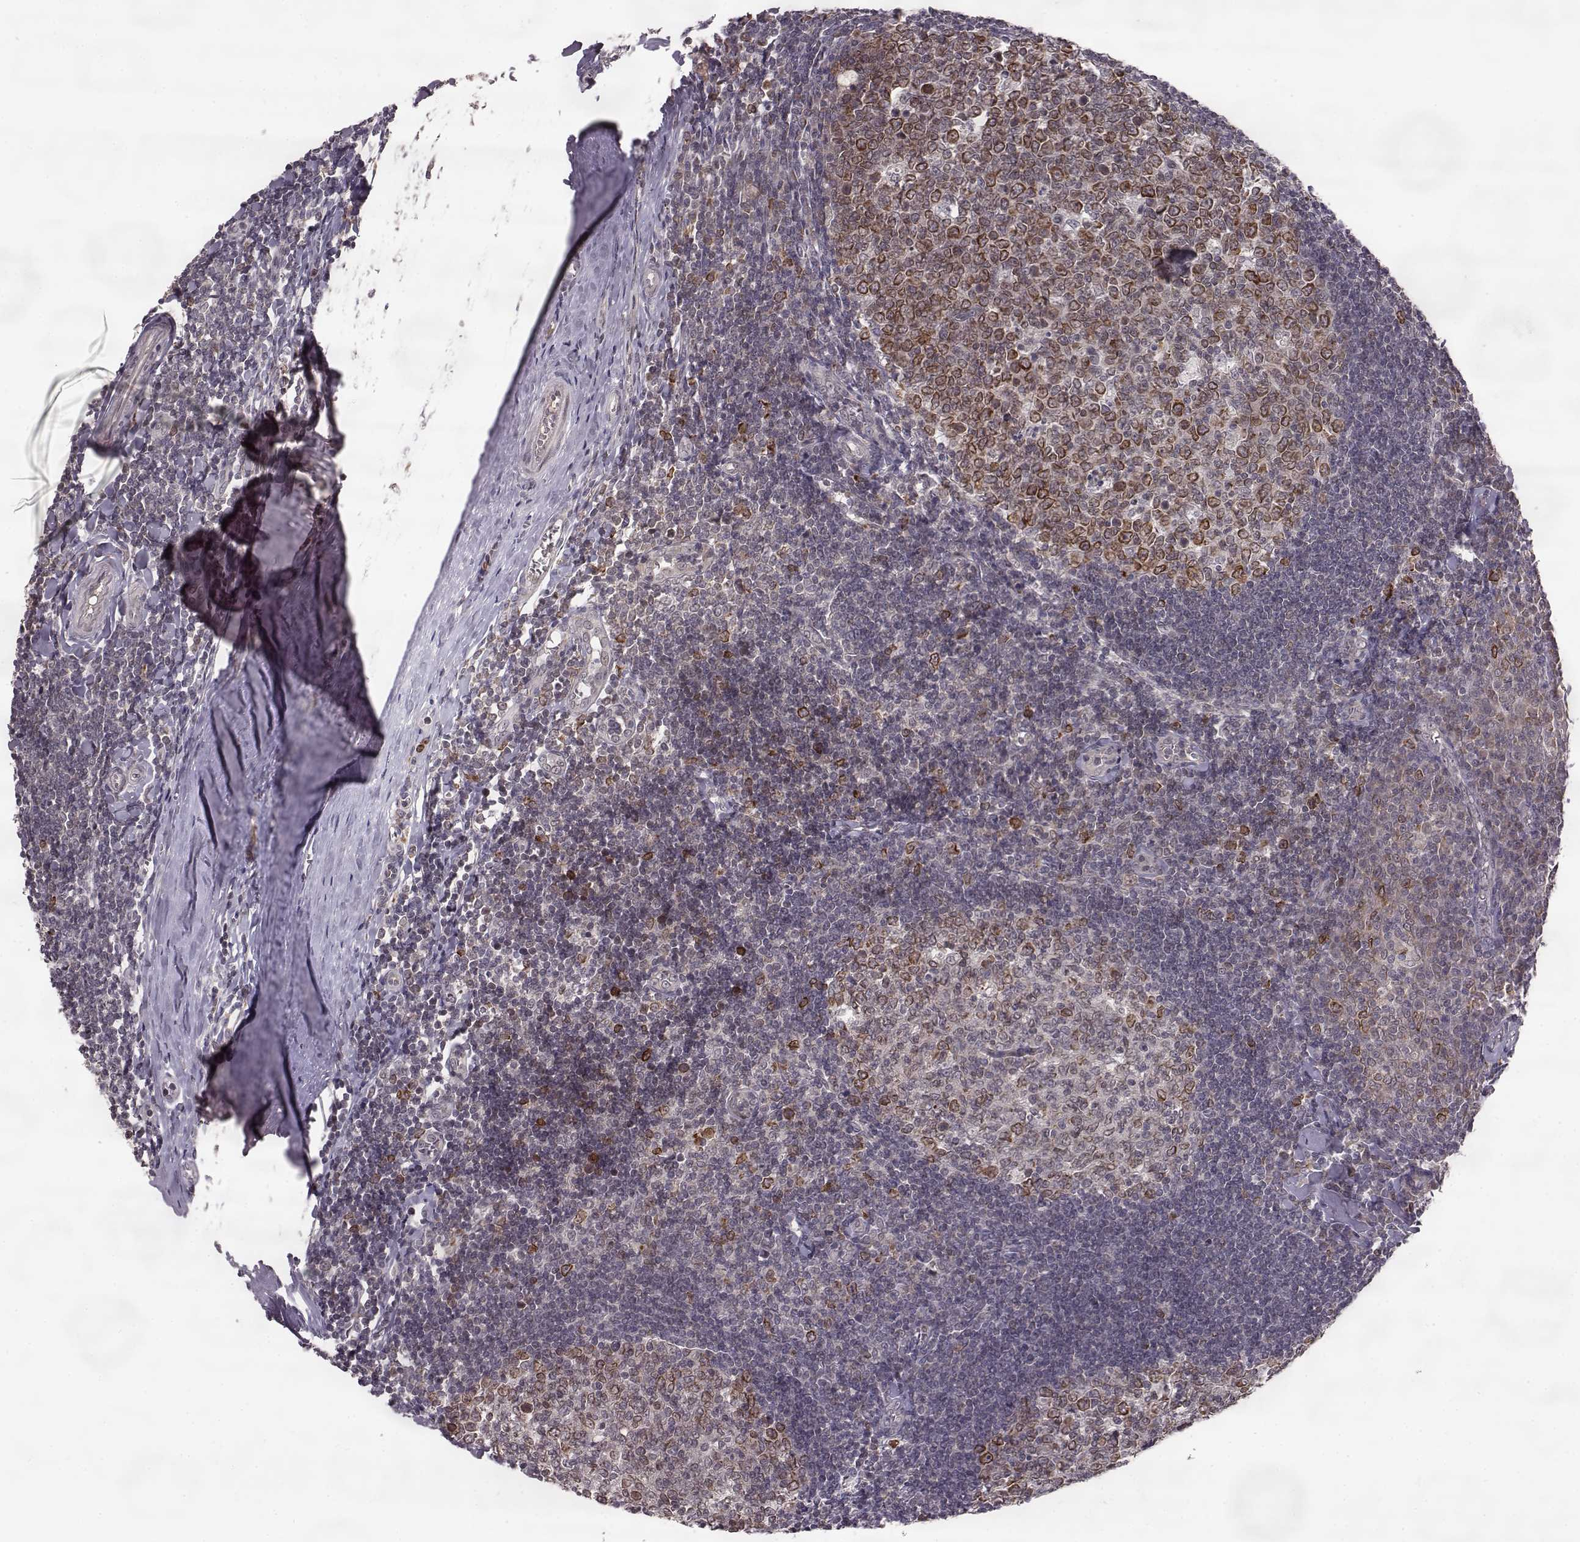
{"staining": {"intensity": "moderate", "quantity": ">75%", "location": "cytoplasmic/membranous"}, "tissue": "tonsil", "cell_type": "Germinal center cells", "image_type": "normal", "snomed": [{"axis": "morphology", "description": "Normal tissue, NOS"}, {"axis": "topography", "description": "Tonsil"}], "caption": "Moderate cytoplasmic/membranous protein staining is present in about >75% of germinal center cells in tonsil. (Stains: DAB in brown, nuclei in blue, Microscopy: brightfield microscopy at high magnification).", "gene": "ELOVL5", "patient": {"sex": "female", "age": 12}}